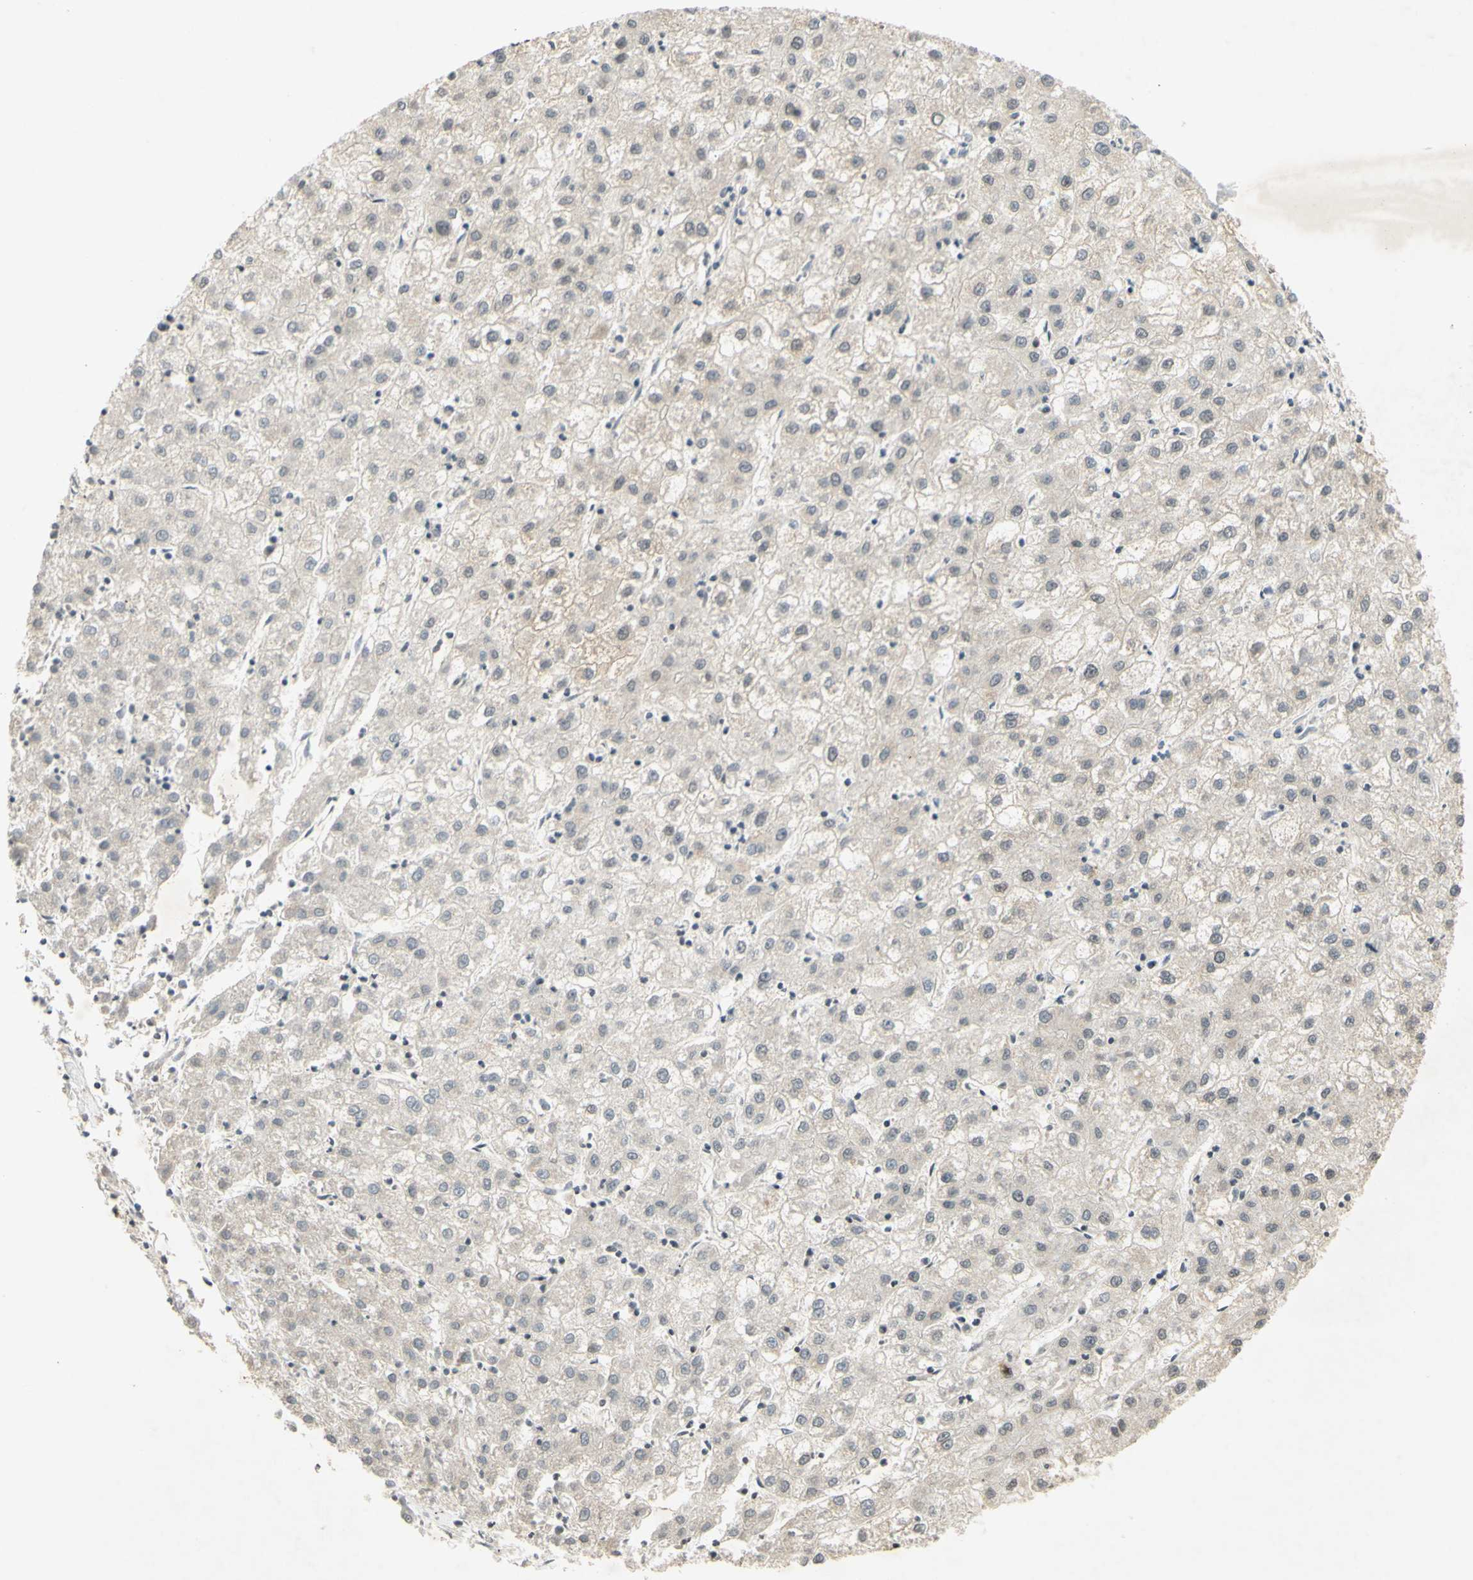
{"staining": {"intensity": "negative", "quantity": "none", "location": "none"}, "tissue": "liver cancer", "cell_type": "Tumor cells", "image_type": "cancer", "snomed": [{"axis": "morphology", "description": "Carcinoma, Hepatocellular, NOS"}, {"axis": "topography", "description": "Liver"}], "caption": "Liver cancer was stained to show a protein in brown. There is no significant staining in tumor cells.", "gene": "GLI1", "patient": {"sex": "male", "age": 72}}